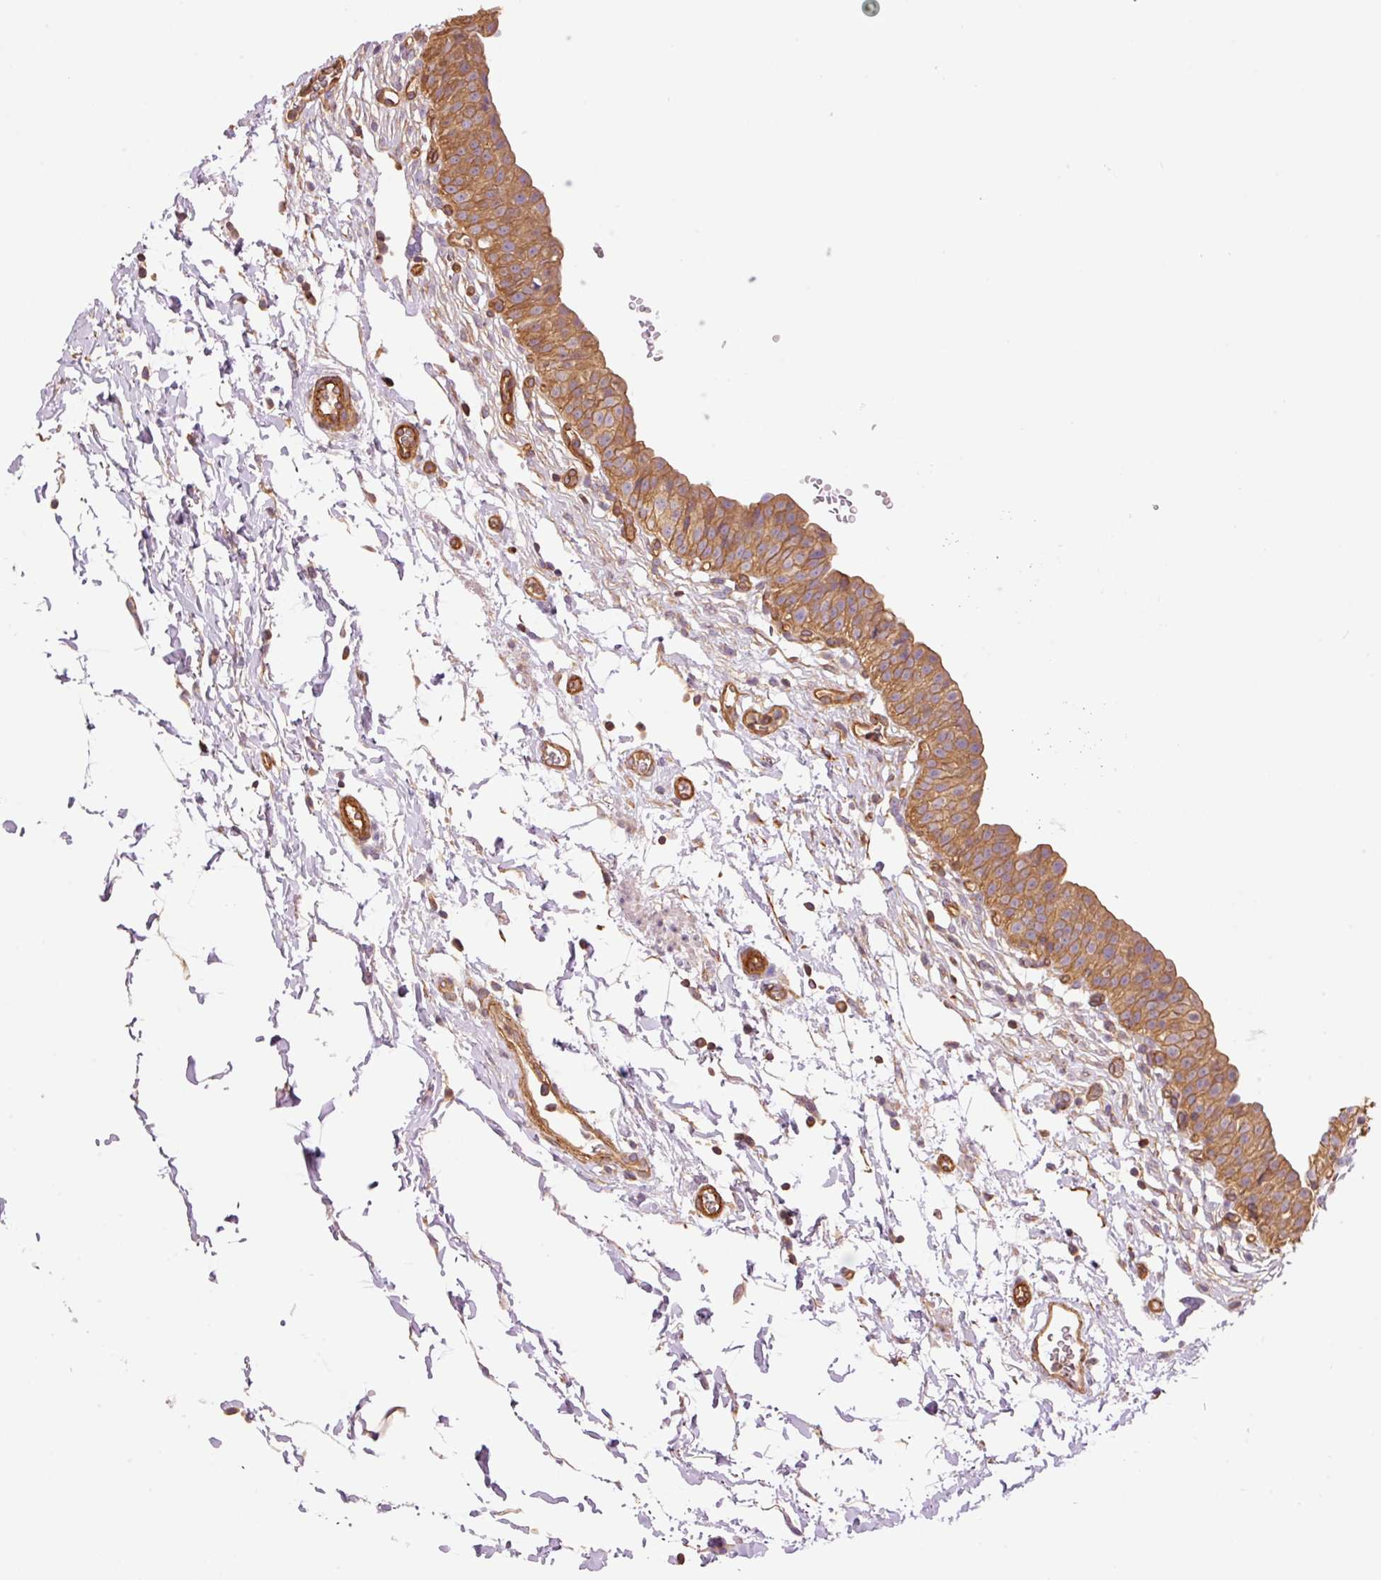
{"staining": {"intensity": "moderate", "quantity": ">75%", "location": "cytoplasmic/membranous"}, "tissue": "urinary bladder", "cell_type": "Urothelial cells", "image_type": "normal", "snomed": [{"axis": "morphology", "description": "Normal tissue, NOS"}, {"axis": "topography", "description": "Urinary bladder"}, {"axis": "topography", "description": "Peripheral nerve tissue"}], "caption": "Brown immunohistochemical staining in normal urinary bladder reveals moderate cytoplasmic/membranous staining in approximately >75% of urothelial cells.", "gene": "PPP1R1B", "patient": {"sex": "male", "age": 55}}